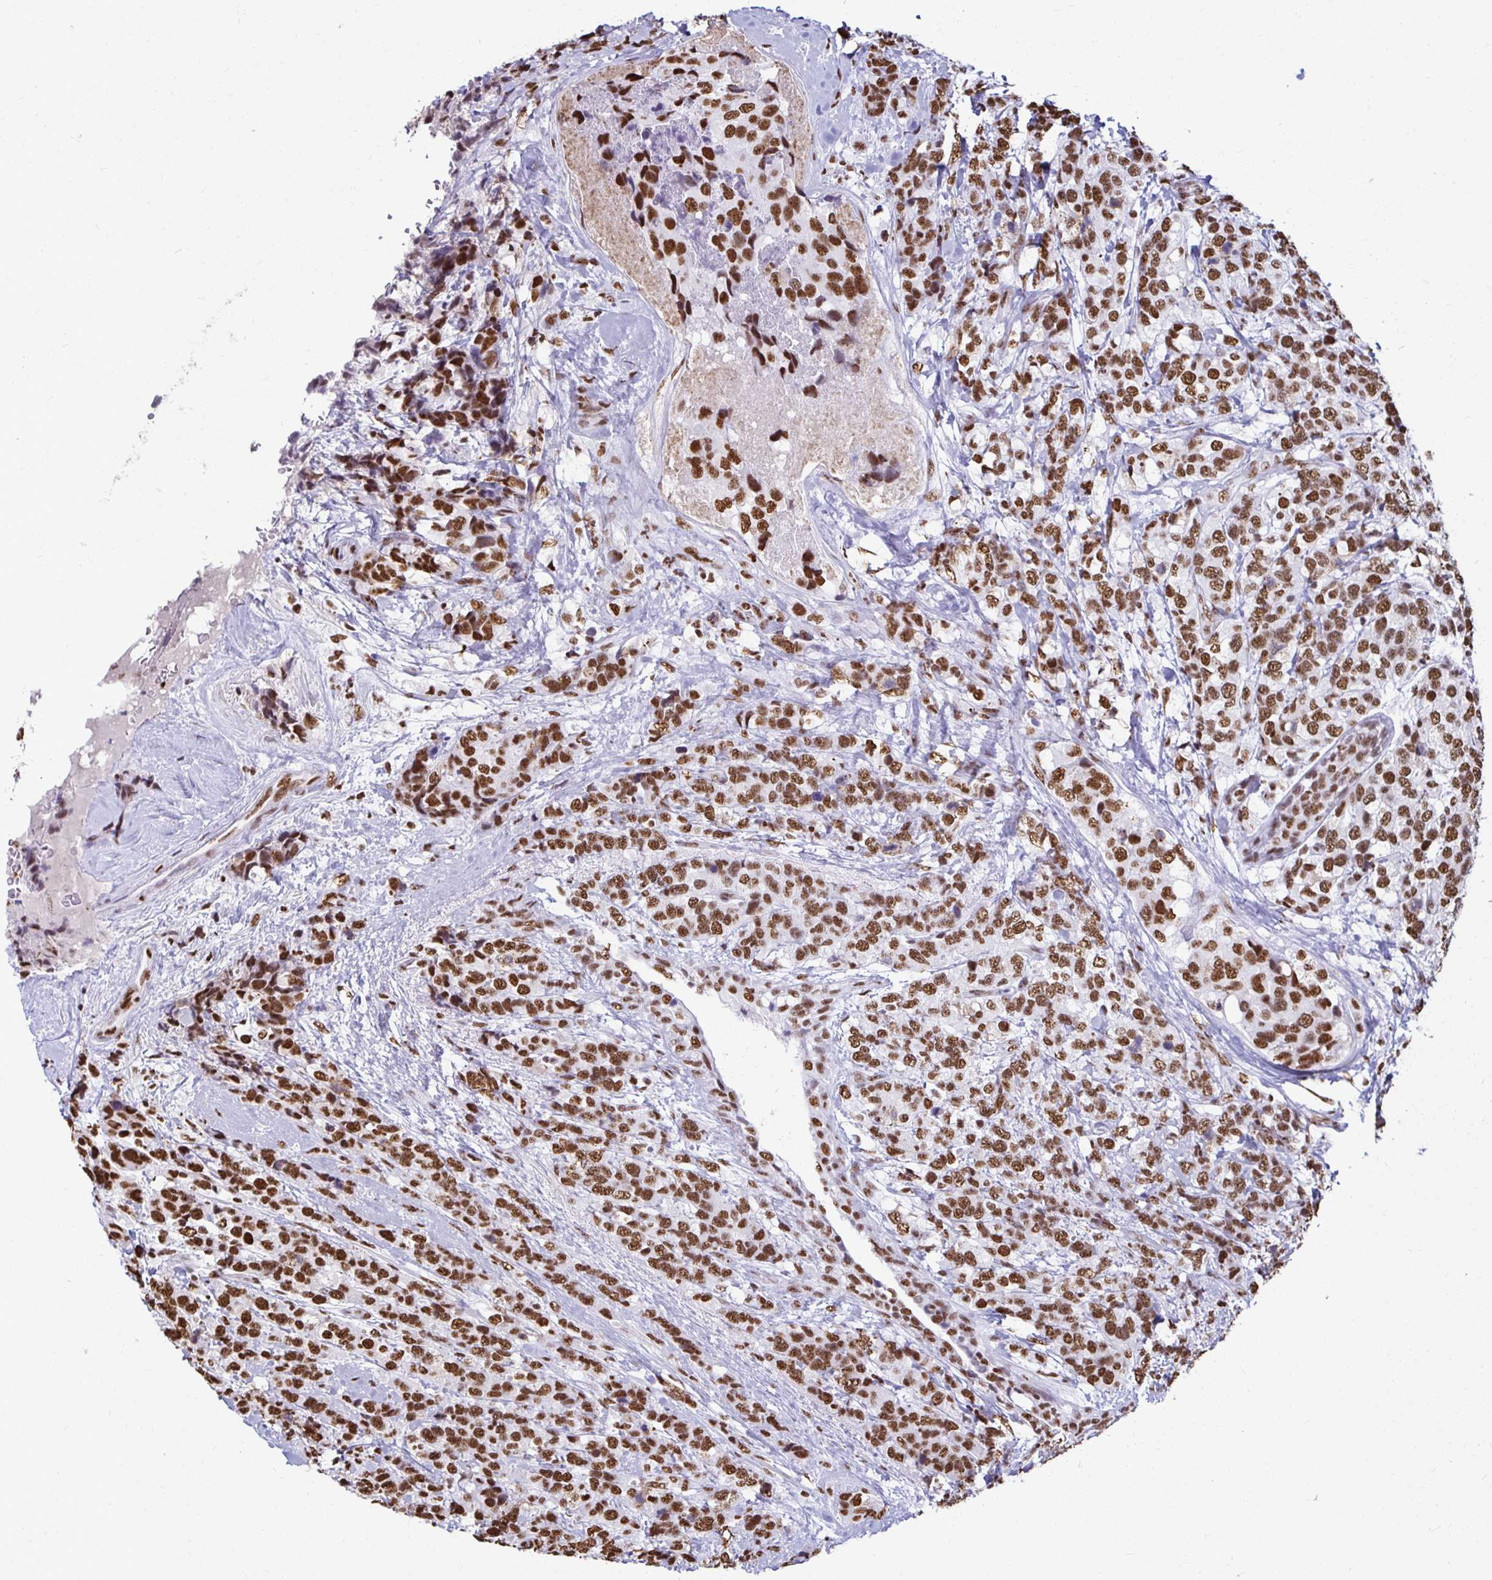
{"staining": {"intensity": "strong", "quantity": ">75%", "location": "nuclear"}, "tissue": "breast cancer", "cell_type": "Tumor cells", "image_type": "cancer", "snomed": [{"axis": "morphology", "description": "Lobular carcinoma"}, {"axis": "topography", "description": "Breast"}], "caption": "A brown stain shows strong nuclear staining of a protein in lobular carcinoma (breast) tumor cells.", "gene": "NONO", "patient": {"sex": "female", "age": 59}}